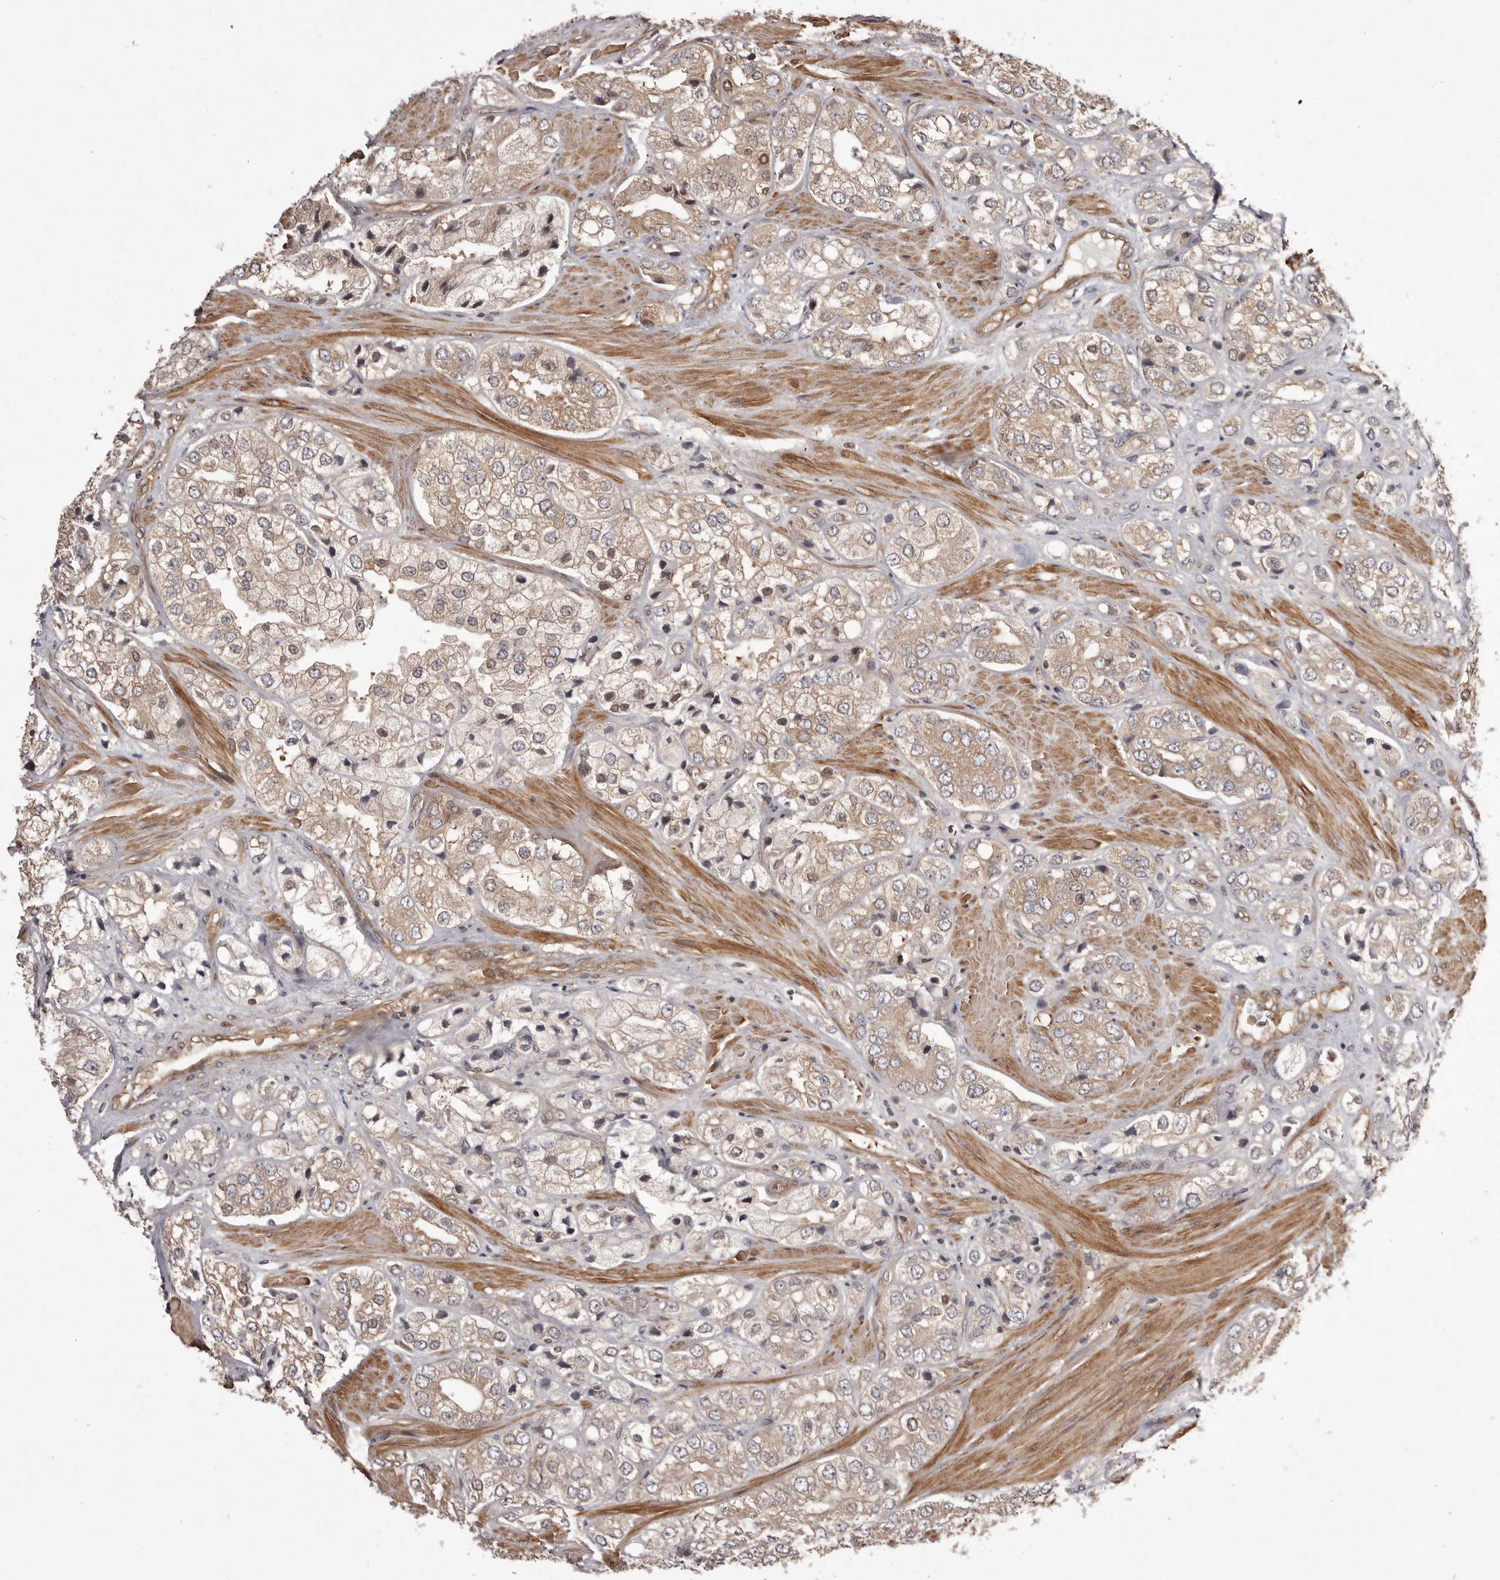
{"staining": {"intensity": "weak", "quantity": ">75%", "location": "cytoplasmic/membranous"}, "tissue": "prostate cancer", "cell_type": "Tumor cells", "image_type": "cancer", "snomed": [{"axis": "morphology", "description": "Adenocarcinoma, High grade"}, {"axis": "topography", "description": "Prostate"}], "caption": "Brown immunohistochemical staining in human high-grade adenocarcinoma (prostate) exhibits weak cytoplasmic/membranous staining in about >75% of tumor cells.", "gene": "NFKBIA", "patient": {"sex": "male", "age": 50}}